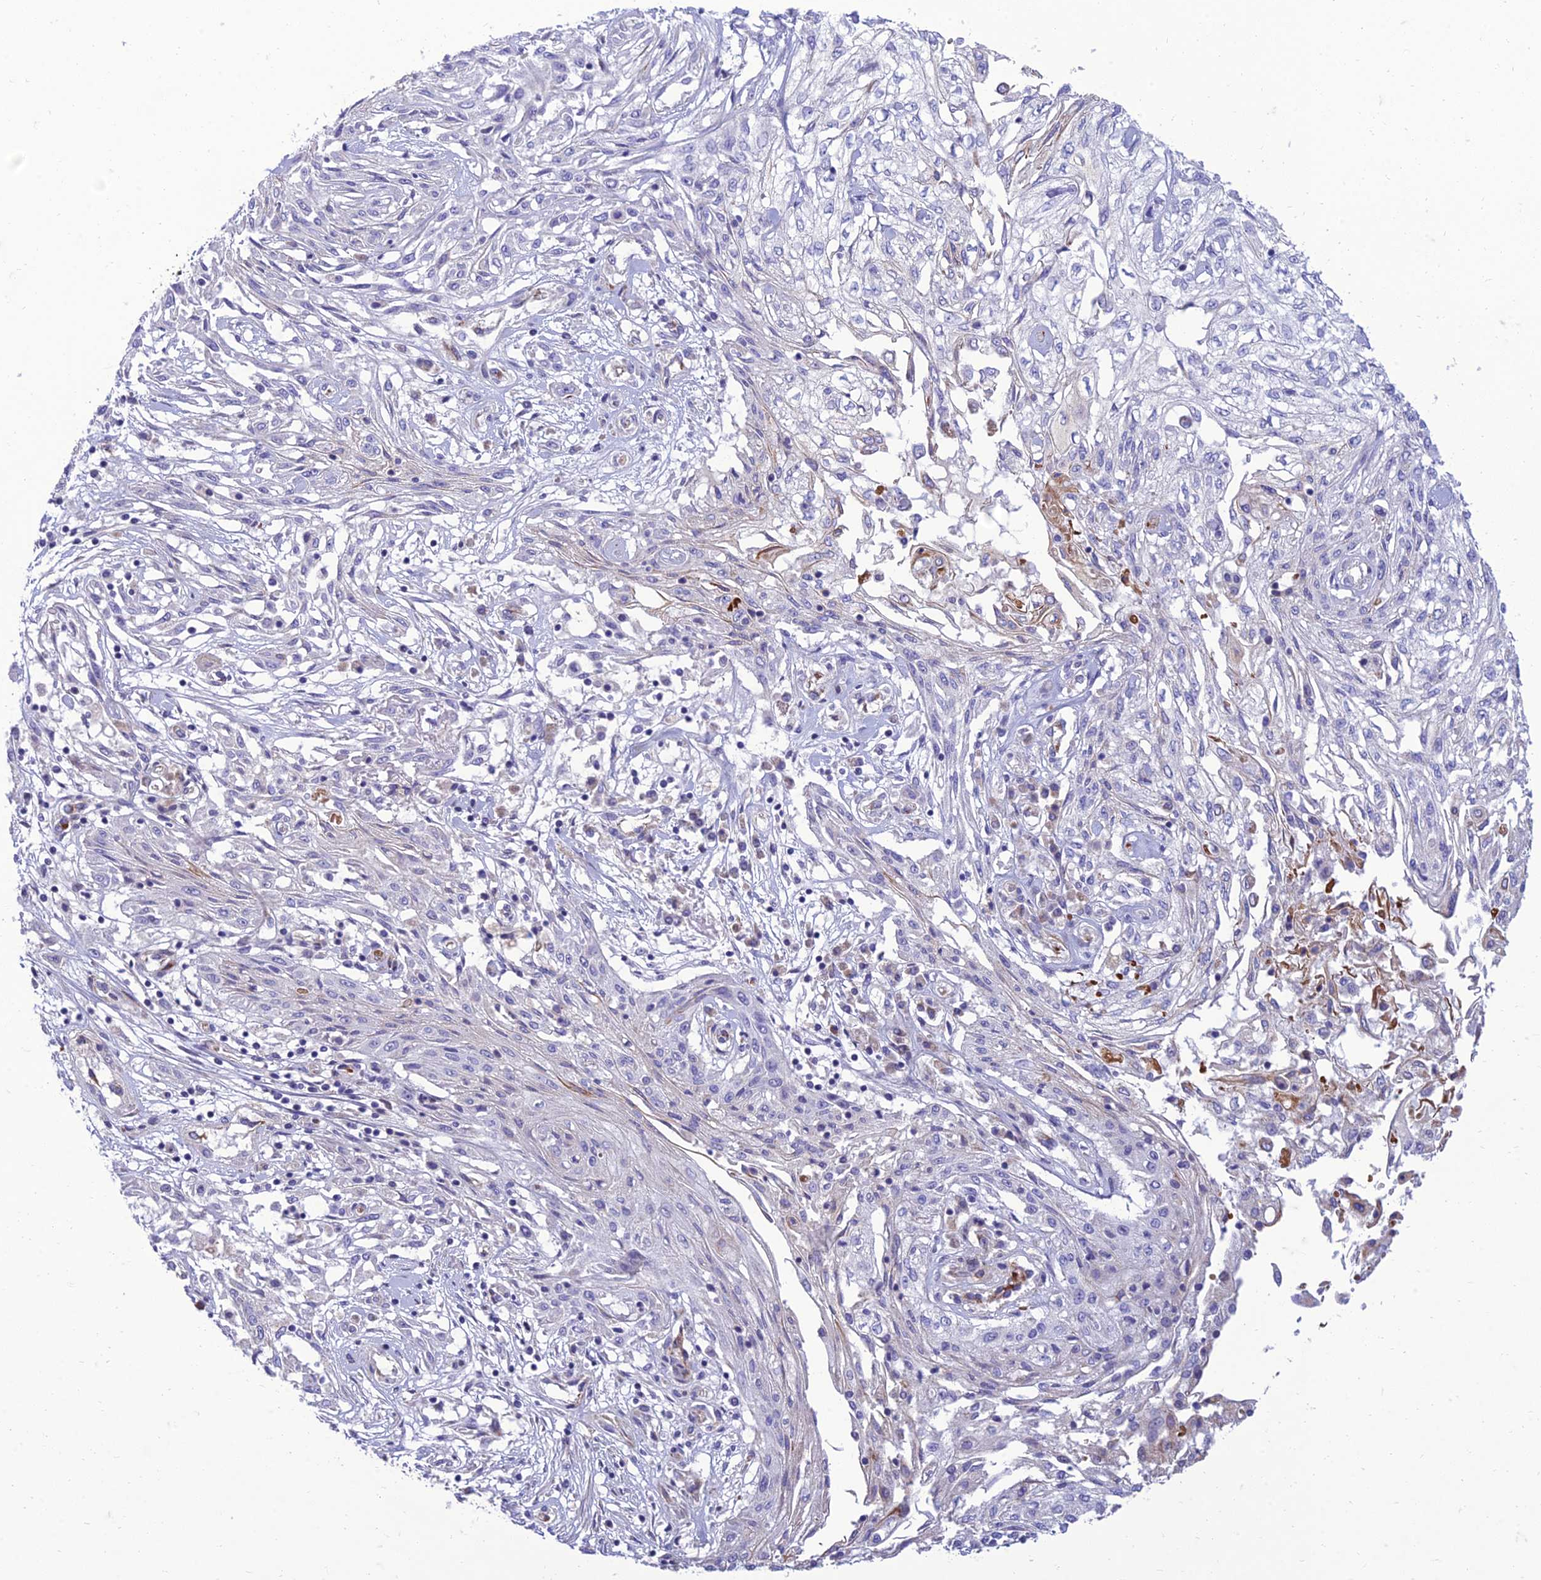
{"staining": {"intensity": "negative", "quantity": "none", "location": "none"}, "tissue": "skin cancer", "cell_type": "Tumor cells", "image_type": "cancer", "snomed": [{"axis": "morphology", "description": "Squamous cell carcinoma, NOS"}, {"axis": "morphology", "description": "Squamous cell carcinoma, metastatic, NOS"}, {"axis": "topography", "description": "Skin"}, {"axis": "topography", "description": "Lymph node"}], "caption": "Immunohistochemistry (IHC) photomicrograph of skin cancer (metastatic squamous cell carcinoma) stained for a protein (brown), which shows no staining in tumor cells. Nuclei are stained in blue.", "gene": "SEL1L3", "patient": {"sex": "male", "age": 75}}